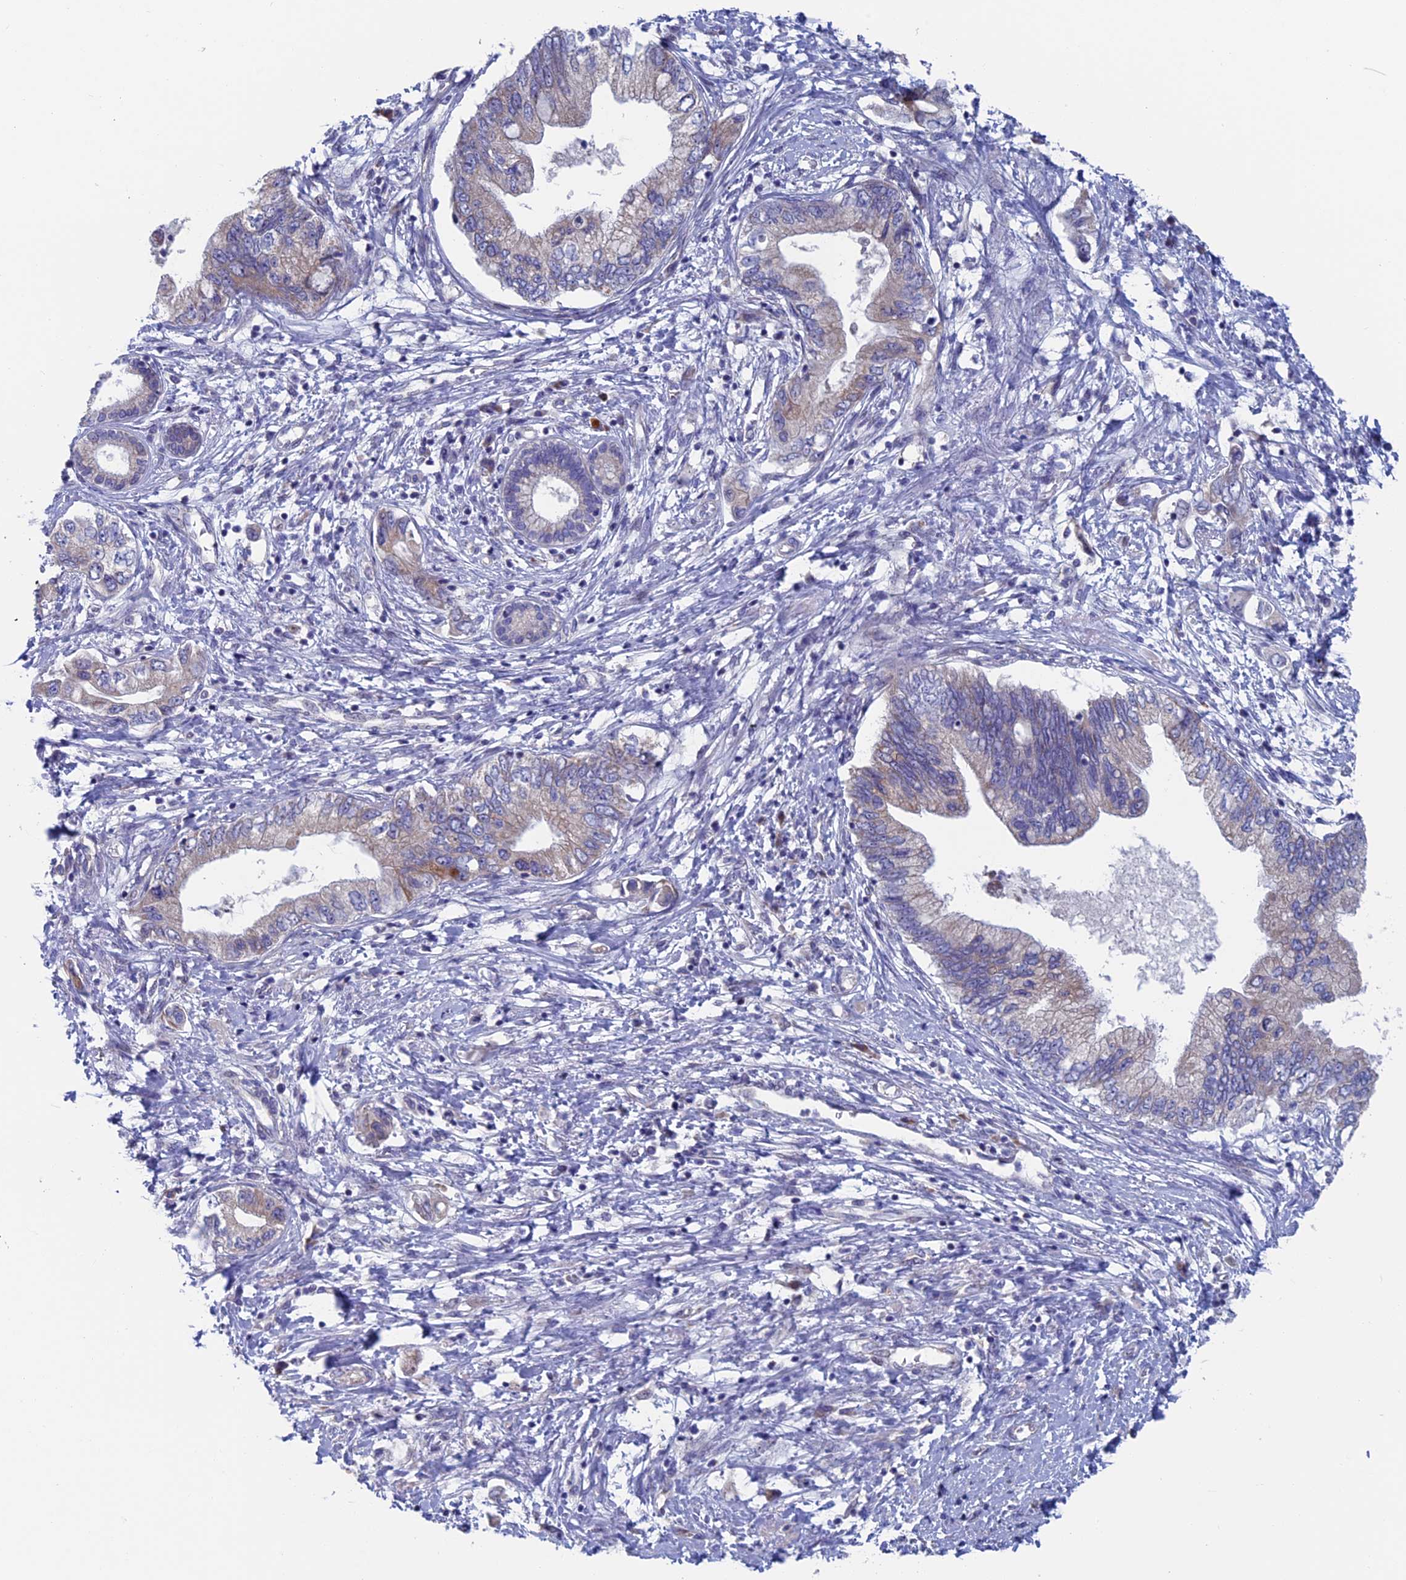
{"staining": {"intensity": "negative", "quantity": "none", "location": "none"}, "tissue": "pancreatic cancer", "cell_type": "Tumor cells", "image_type": "cancer", "snomed": [{"axis": "morphology", "description": "Adenocarcinoma, NOS"}, {"axis": "topography", "description": "Pancreas"}], "caption": "Immunohistochemistry (IHC) photomicrograph of neoplastic tissue: human pancreatic adenocarcinoma stained with DAB exhibits no significant protein staining in tumor cells. (DAB IHC, high magnification).", "gene": "NIBAN3", "patient": {"sex": "female", "age": 73}}